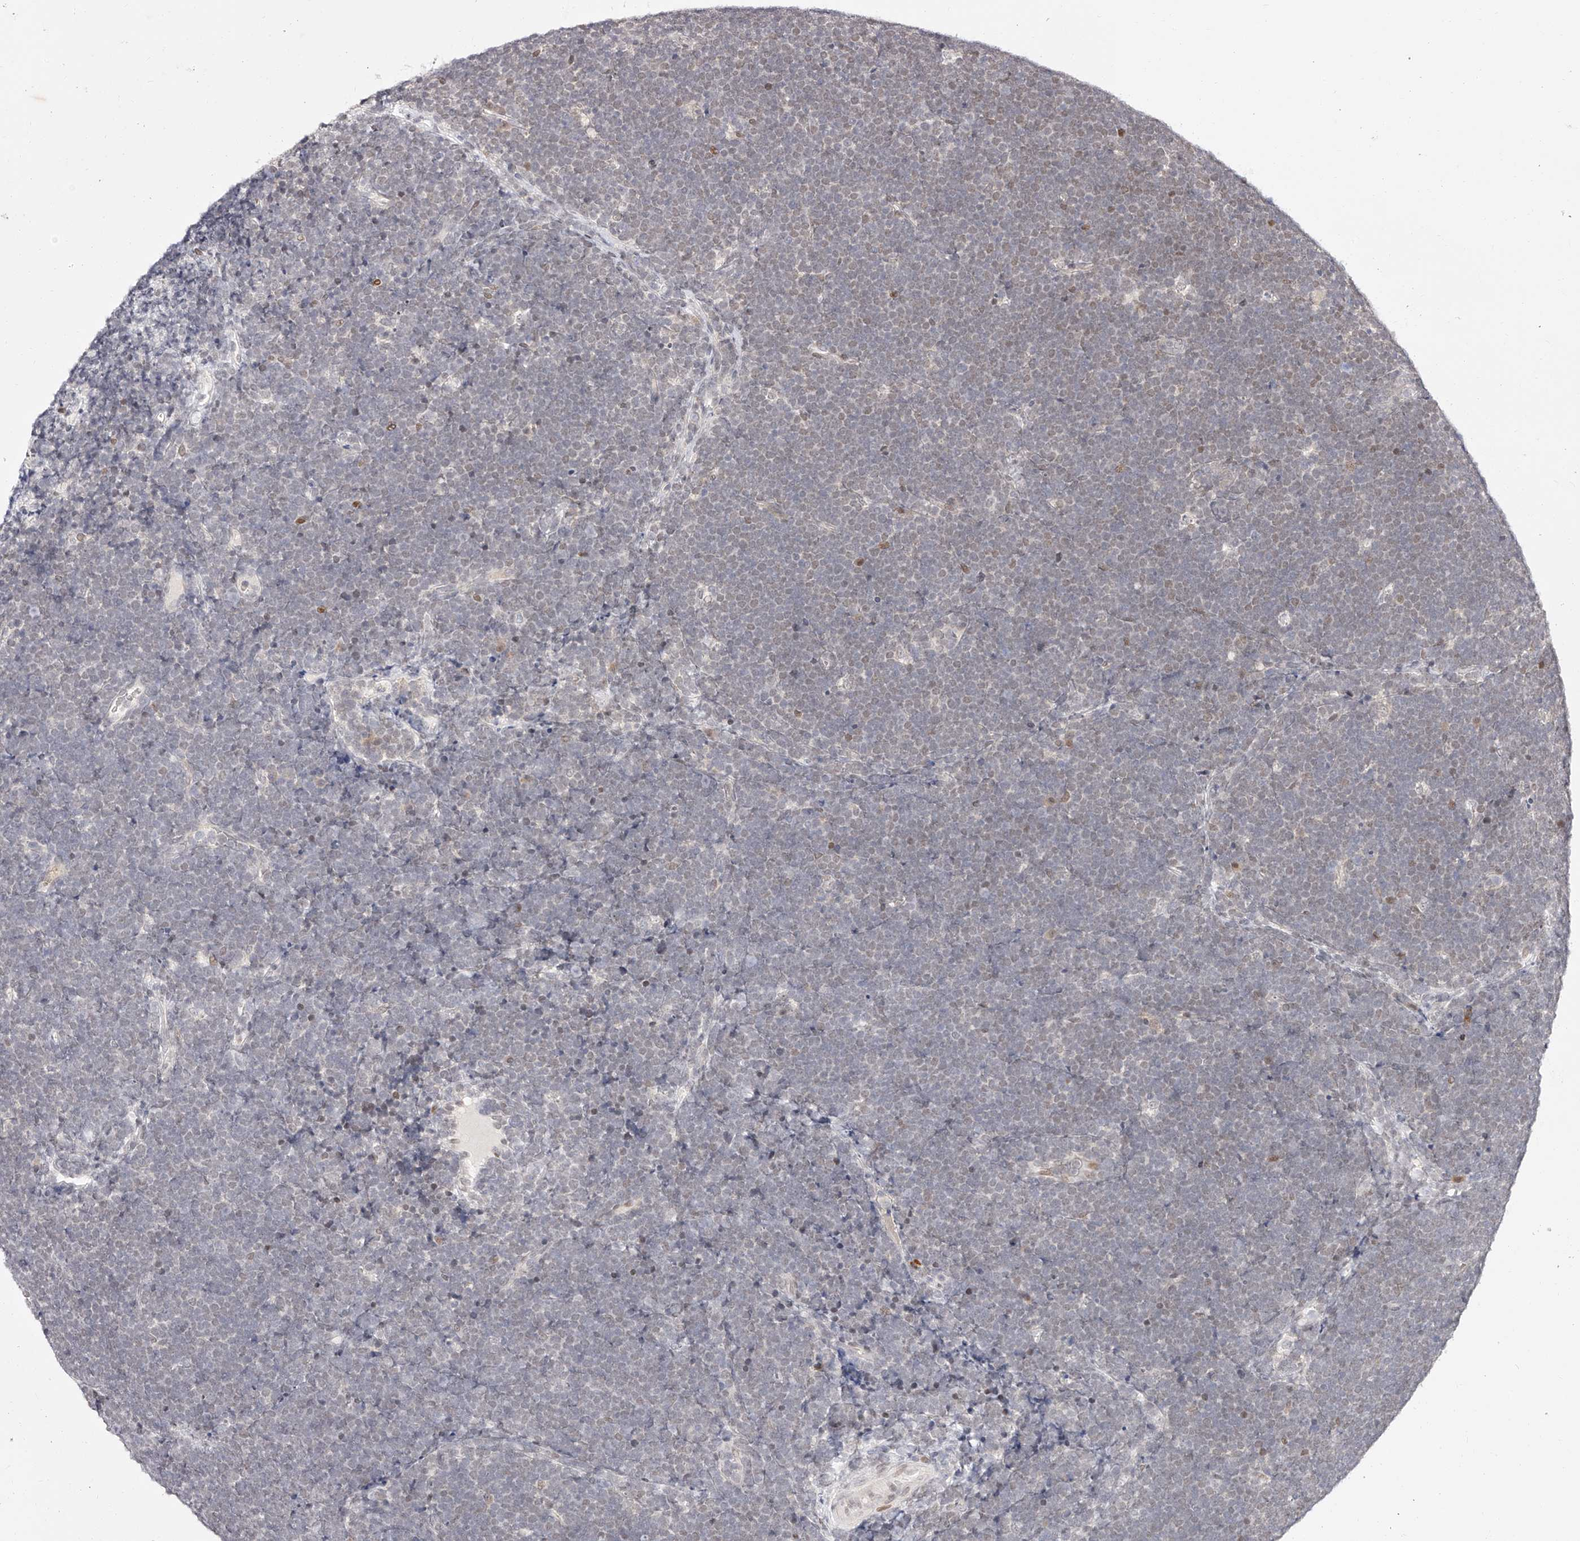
{"staining": {"intensity": "moderate", "quantity": "<25%", "location": "nuclear"}, "tissue": "lymphoma", "cell_type": "Tumor cells", "image_type": "cancer", "snomed": [{"axis": "morphology", "description": "Malignant lymphoma, non-Hodgkin's type, High grade"}, {"axis": "topography", "description": "Lymph node"}], "caption": "This is a photomicrograph of immunohistochemistry (IHC) staining of lymphoma, which shows moderate staining in the nuclear of tumor cells.", "gene": "USF3", "patient": {"sex": "male", "age": 13}}